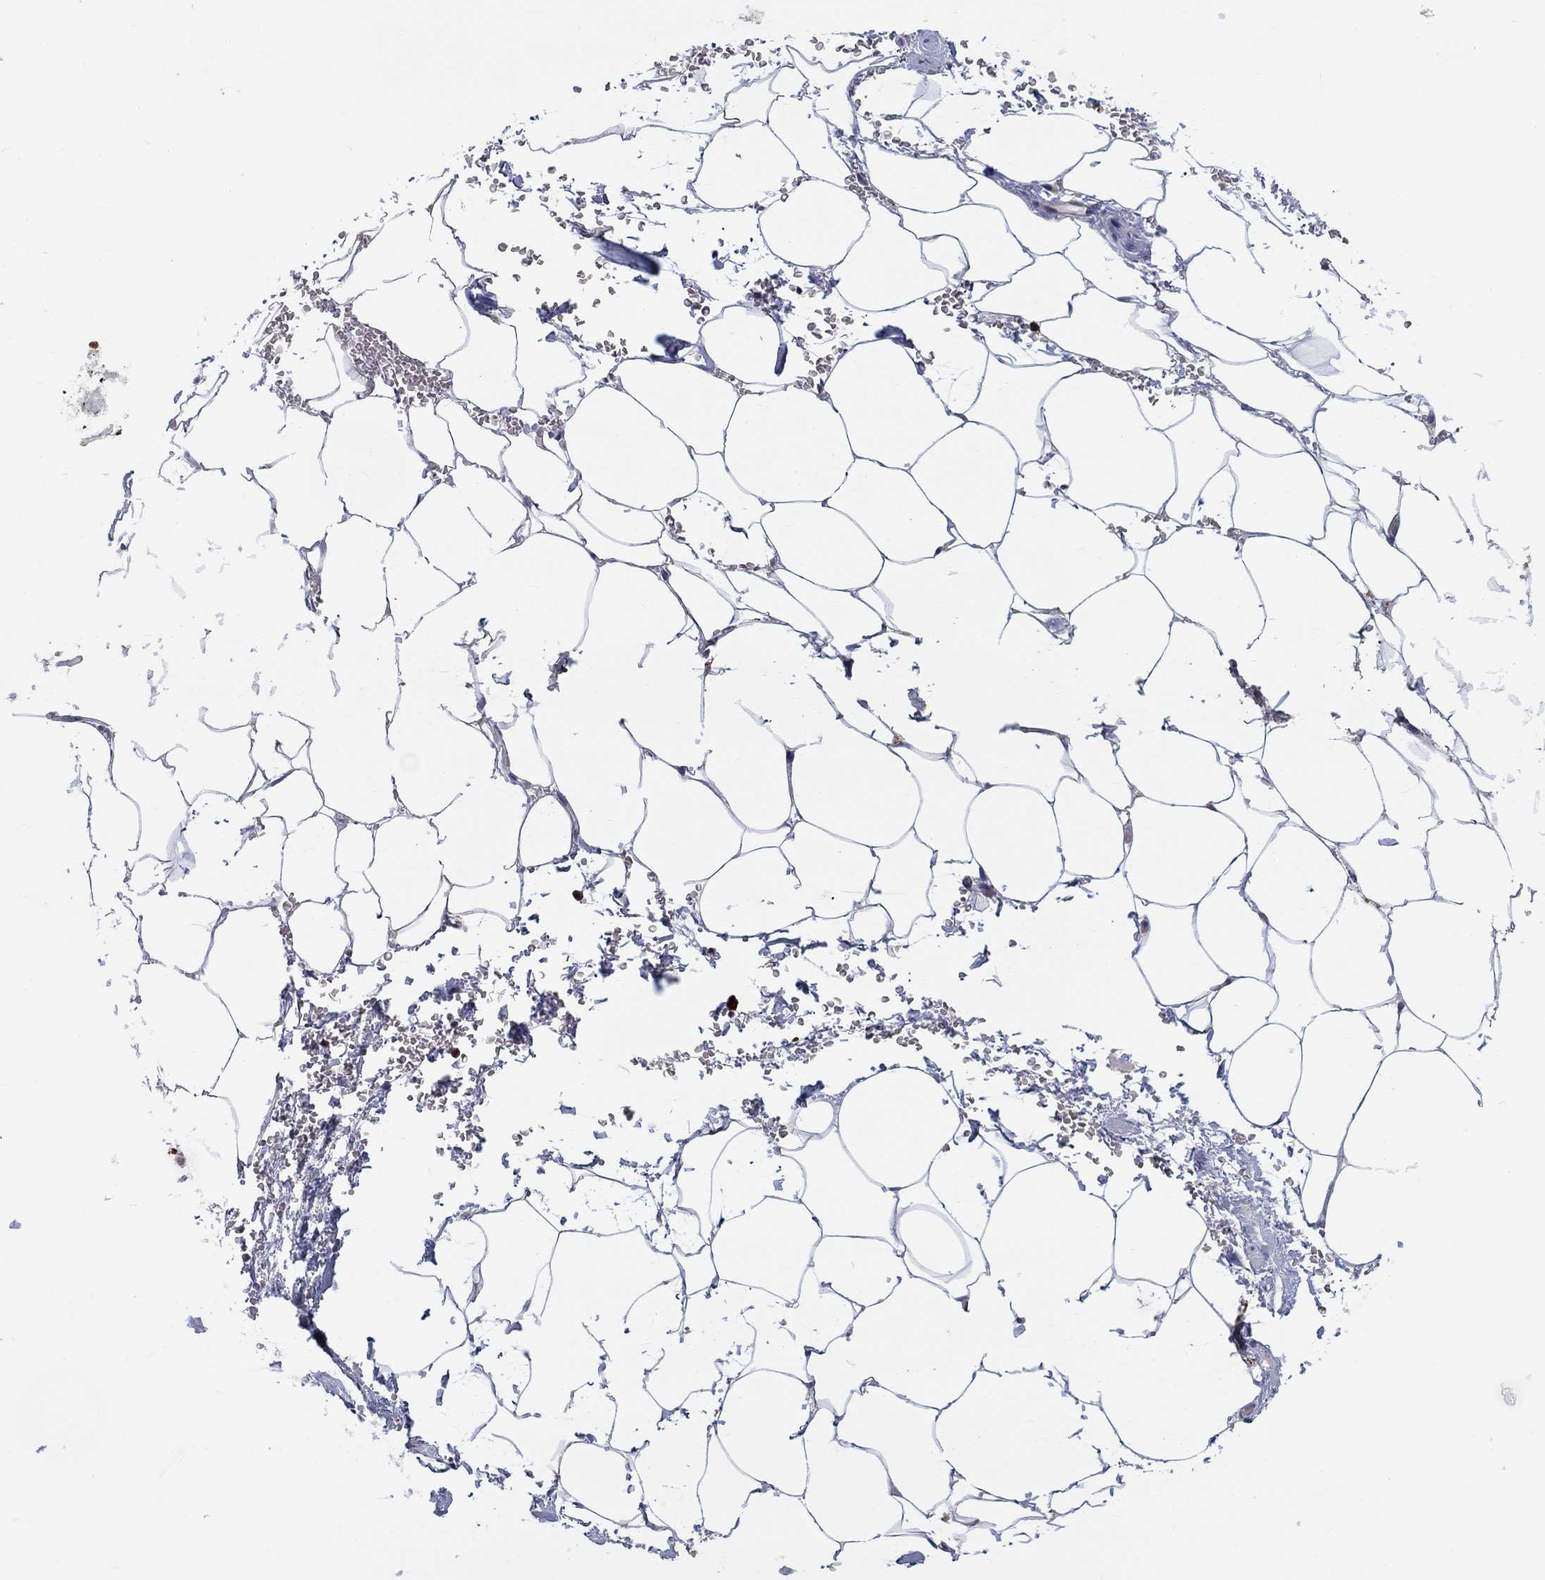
{"staining": {"intensity": "negative", "quantity": "none", "location": "none"}, "tissue": "adipose tissue", "cell_type": "Adipocytes", "image_type": "normal", "snomed": [{"axis": "morphology", "description": "Normal tissue, NOS"}, {"axis": "topography", "description": "Soft tissue"}, {"axis": "topography", "description": "Adipose tissue"}, {"axis": "topography", "description": "Vascular tissue"}, {"axis": "topography", "description": "Peripheral nerve tissue"}], "caption": "Adipose tissue was stained to show a protein in brown. There is no significant staining in adipocytes. (IHC, brightfield microscopy, high magnification).", "gene": "ZNHIT3", "patient": {"sex": "male", "age": 68}}